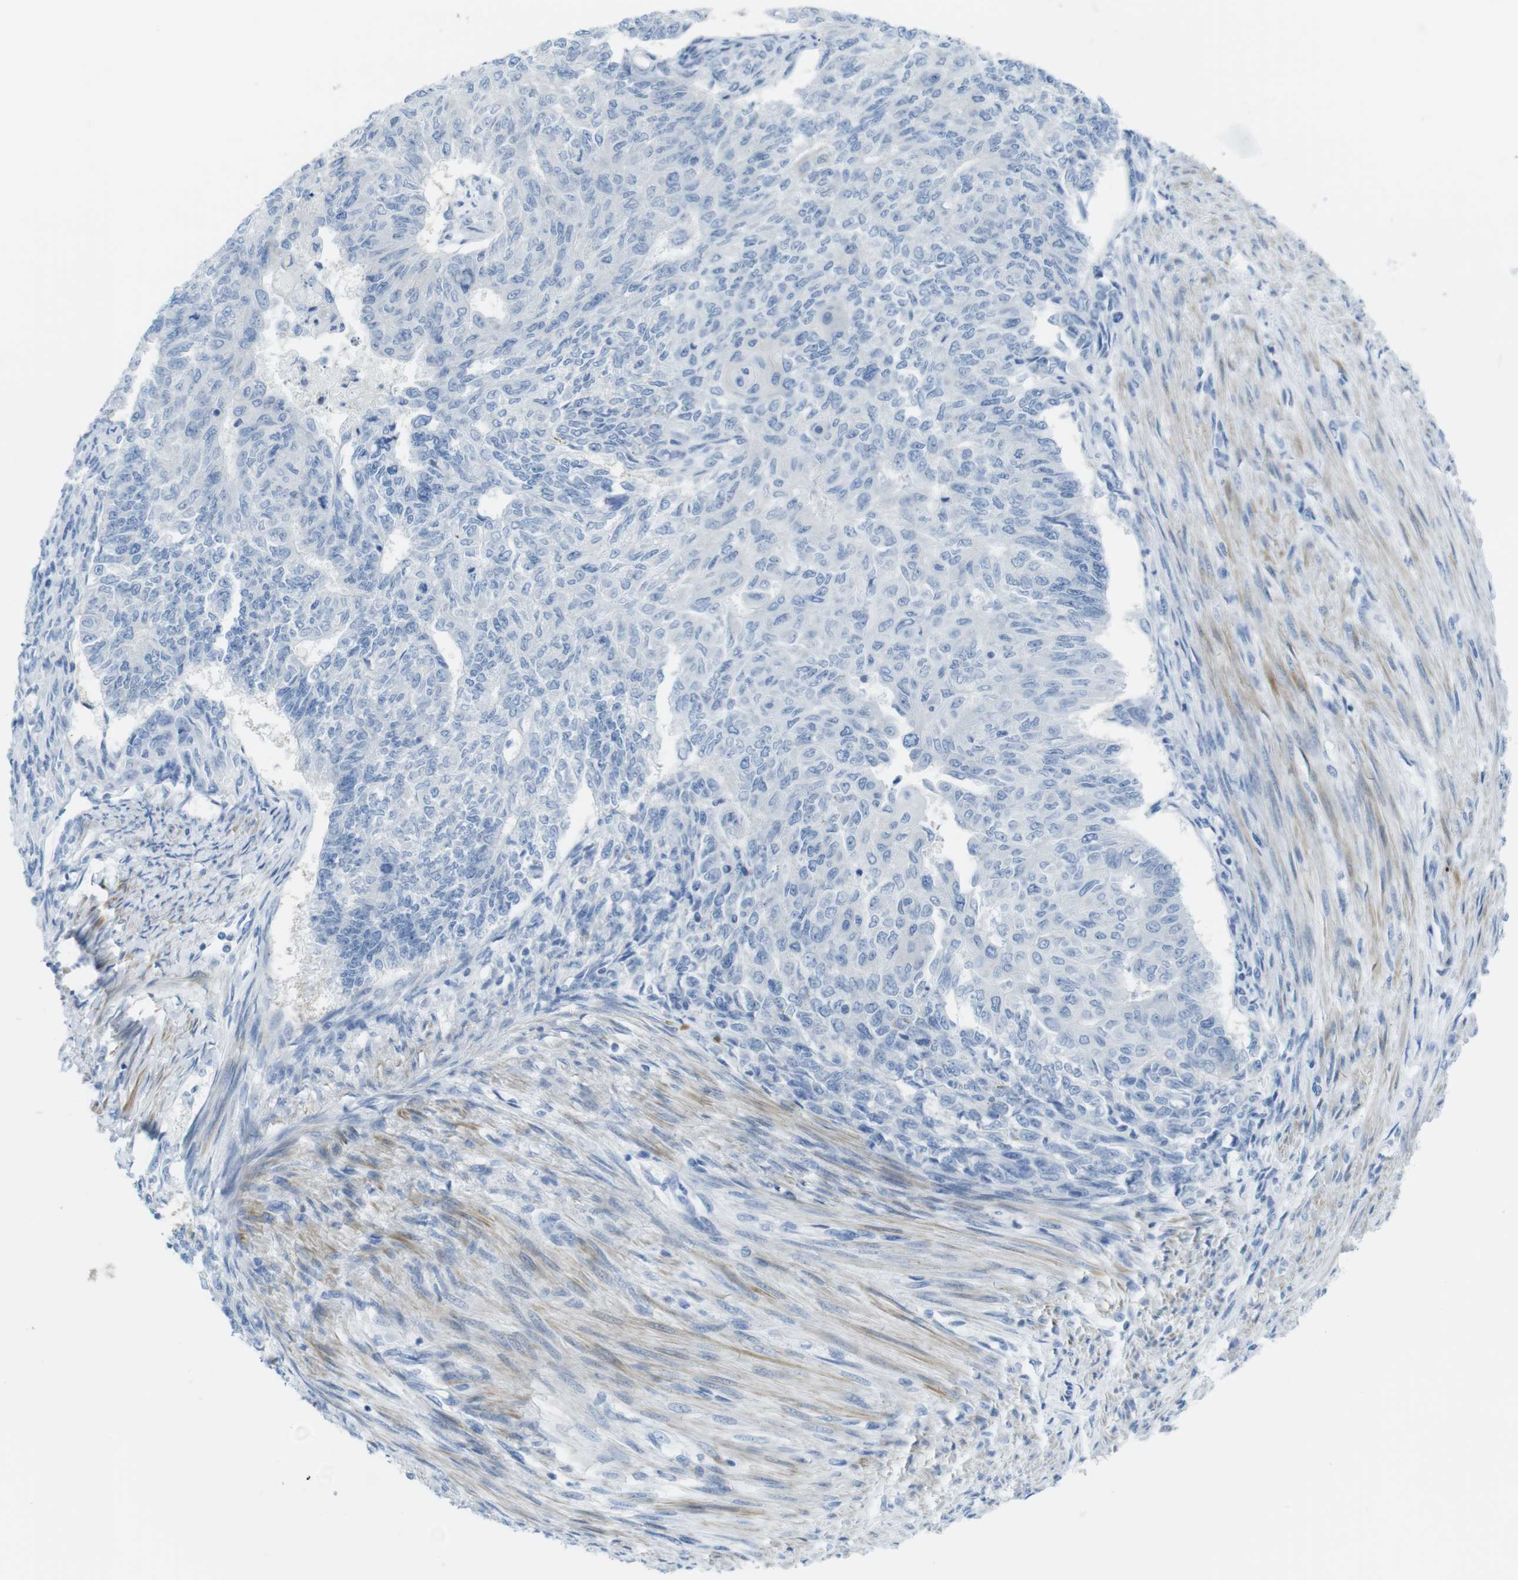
{"staining": {"intensity": "negative", "quantity": "none", "location": "none"}, "tissue": "endometrial cancer", "cell_type": "Tumor cells", "image_type": "cancer", "snomed": [{"axis": "morphology", "description": "Adenocarcinoma, NOS"}, {"axis": "topography", "description": "Endometrium"}], "caption": "Immunohistochemistry (IHC) micrograph of human endometrial cancer stained for a protein (brown), which shows no positivity in tumor cells. (Immunohistochemistry (IHC), brightfield microscopy, high magnification).", "gene": "ASIC5", "patient": {"sex": "female", "age": 32}}